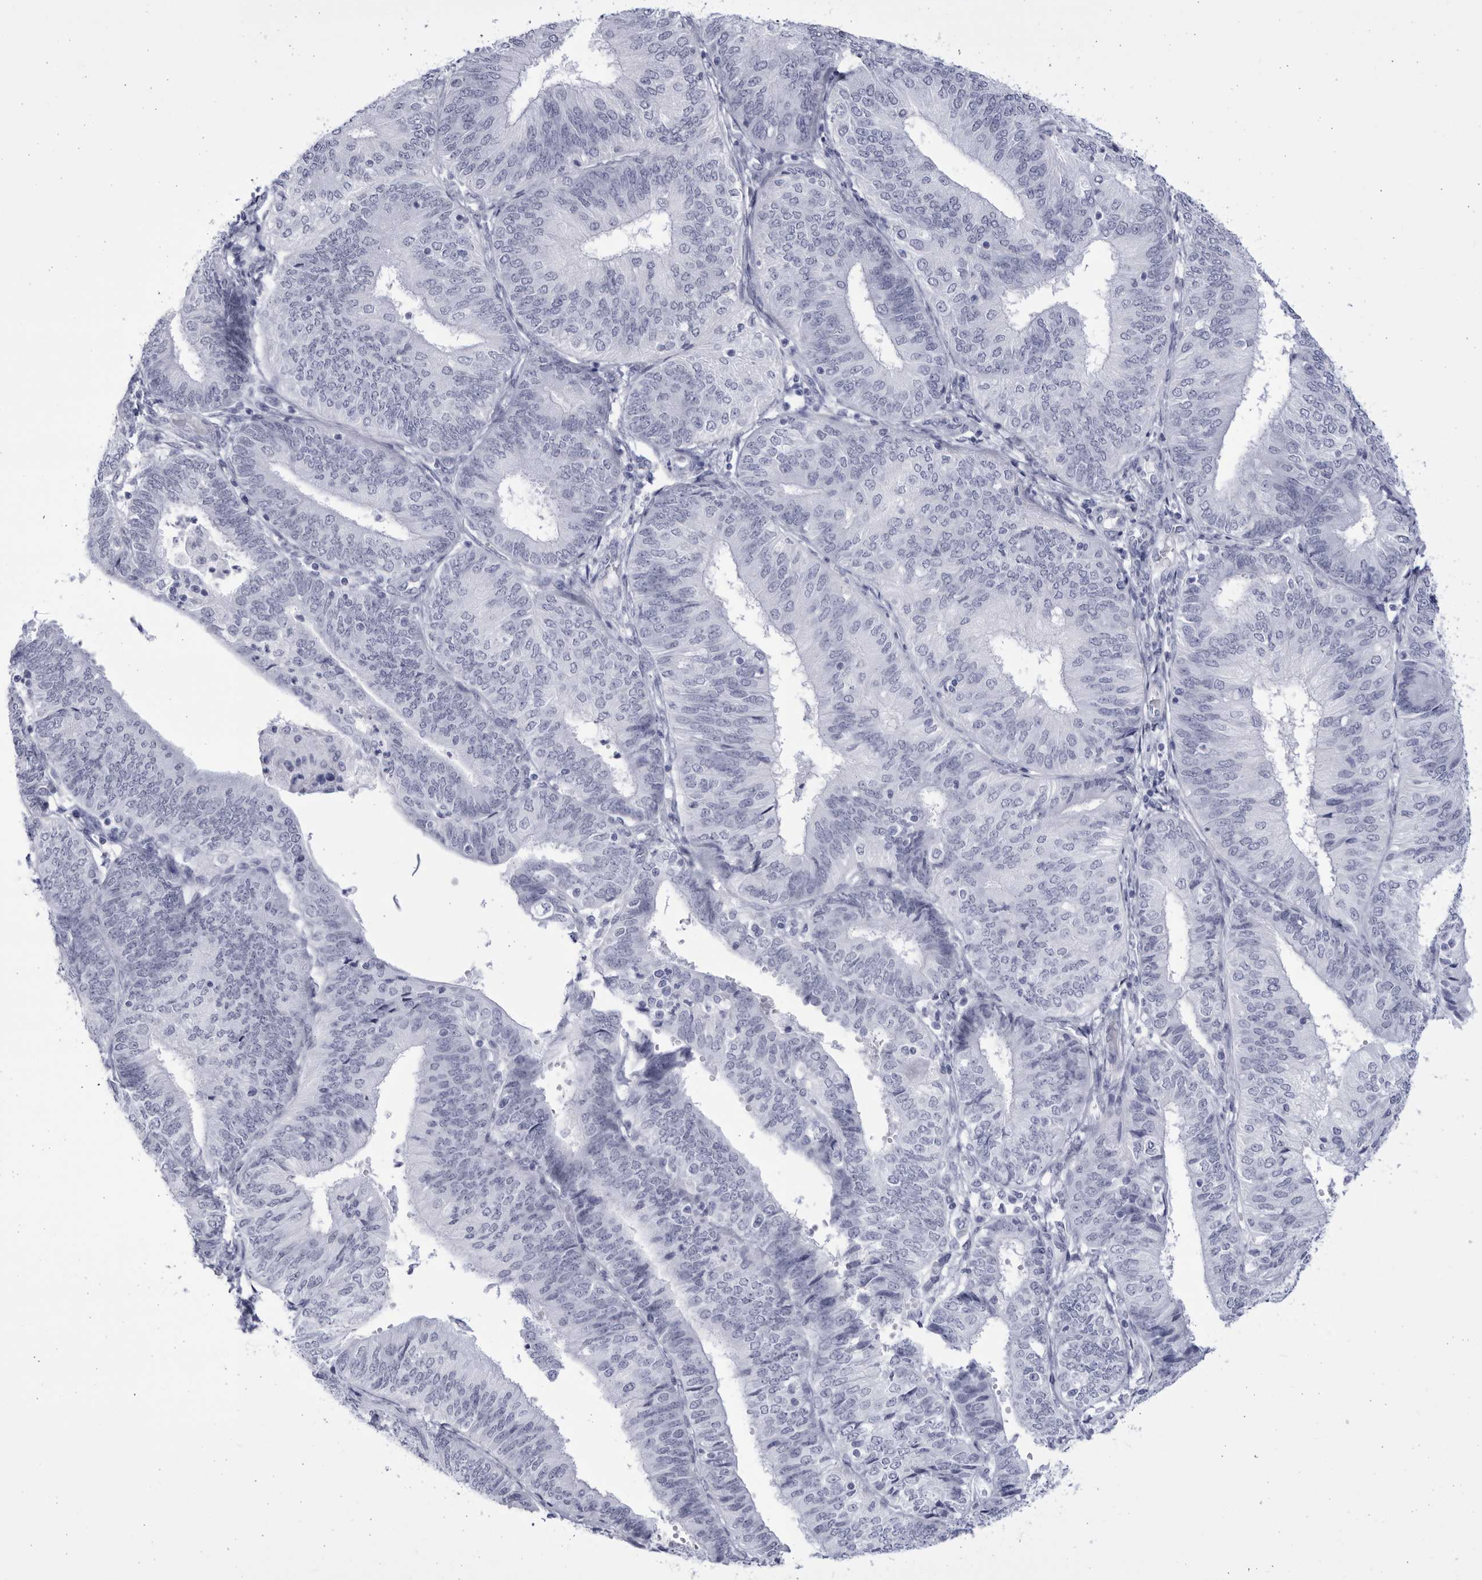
{"staining": {"intensity": "negative", "quantity": "none", "location": "none"}, "tissue": "endometrial cancer", "cell_type": "Tumor cells", "image_type": "cancer", "snomed": [{"axis": "morphology", "description": "Adenocarcinoma, NOS"}, {"axis": "topography", "description": "Endometrium"}], "caption": "Immunohistochemical staining of endometrial adenocarcinoma shows no significant positivity in tumor cells.", "gene": "CCDC181", "patient": {"sex": "female", "age": 58}}